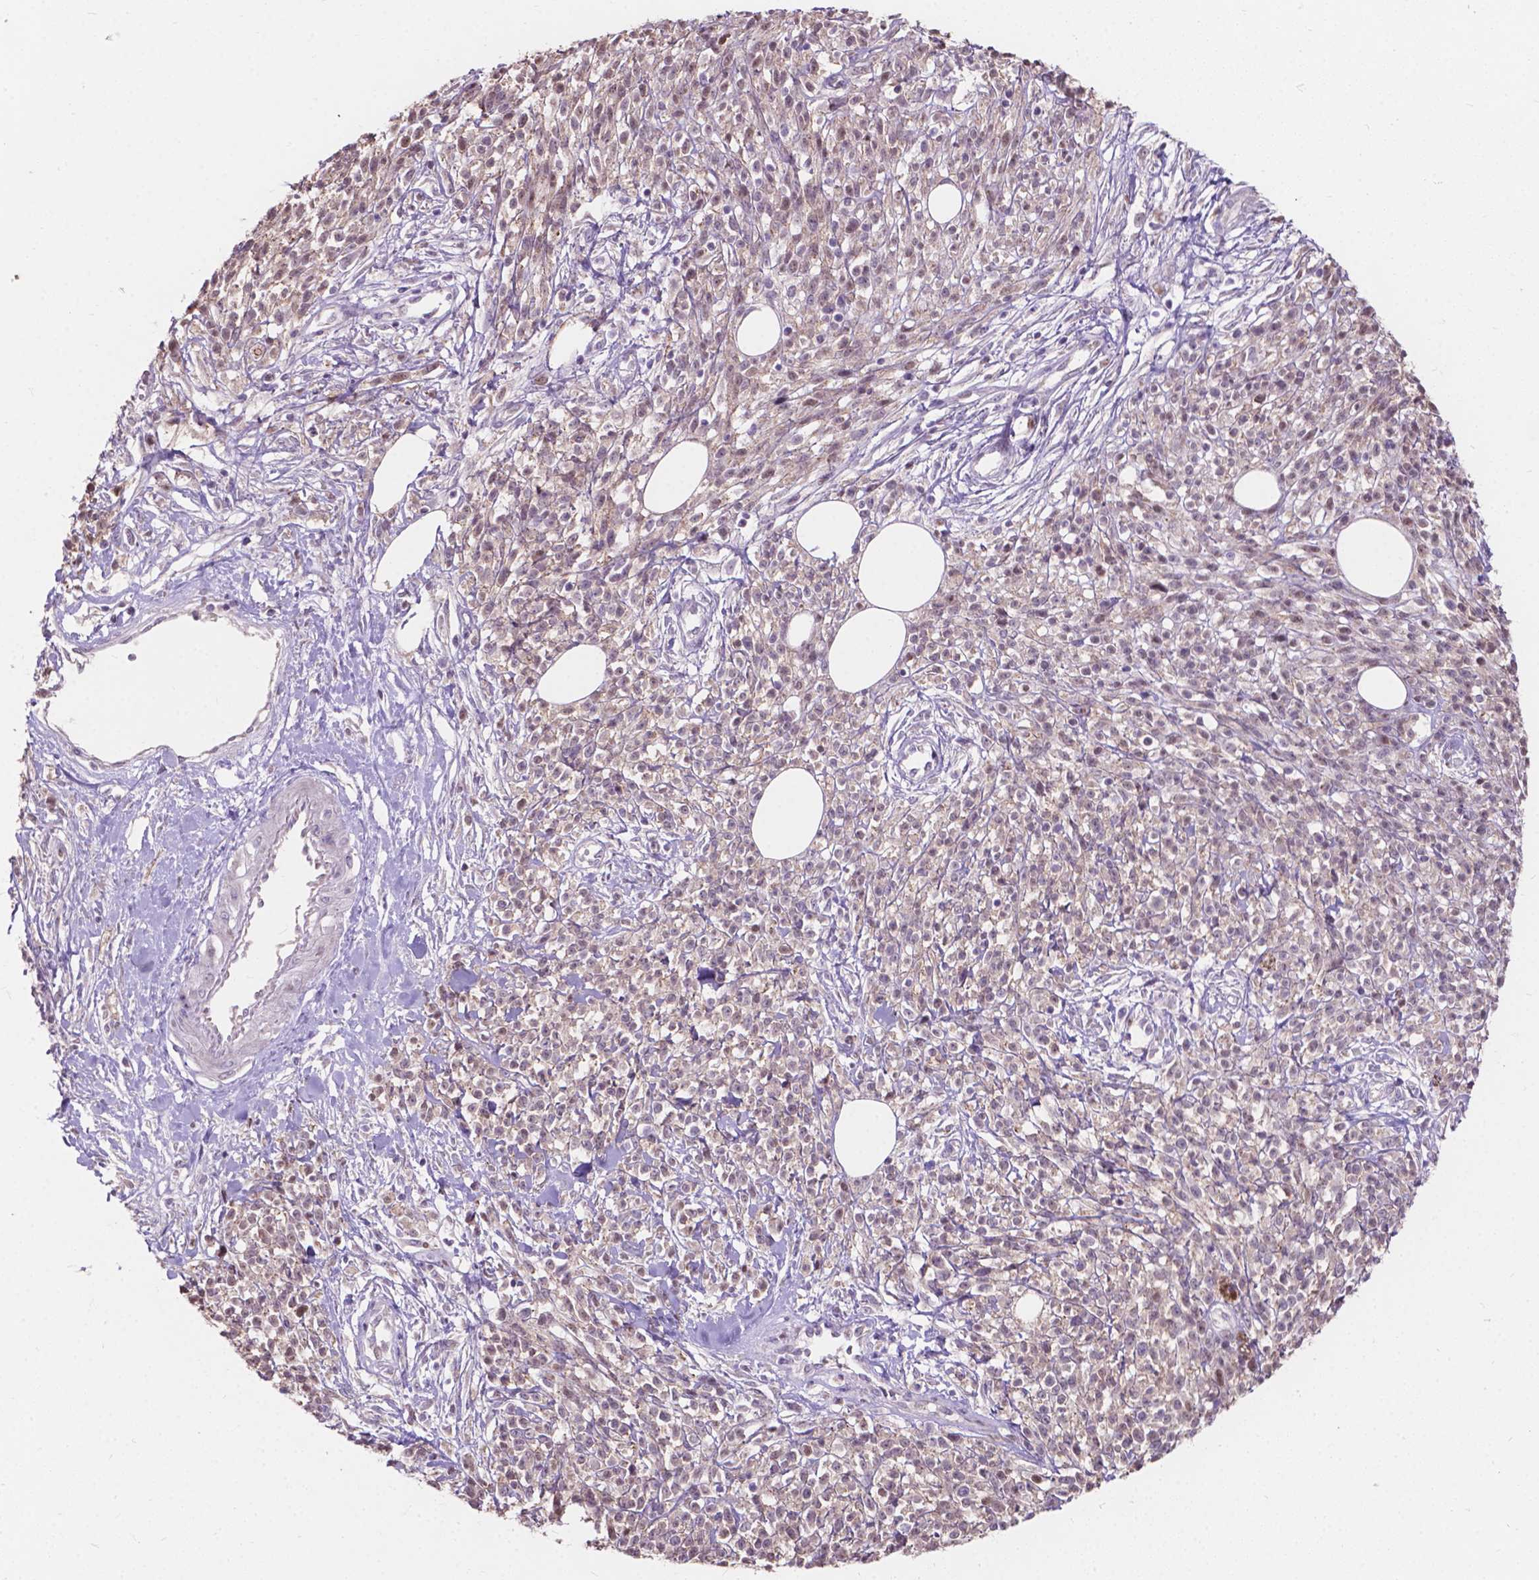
{"staining": {"intensity": "weak", "quantity": ">75%", "location": "cytoplasmic/membranous"}, "tissue": "melanoma", "cell_type": "Tumor cells", "image_type": "cancer", "snomed": [{"axis": "morphology", "description": "Malignant melanoma, NOS"}, {"axis": "topography", "description": "Skin"}, {"axis": "topography", "description": "Skin of trunk"}], "caption": "Brown immunohistochemical staining in melanoma displays weak cytoplasmic/membranous staining in about >75% of tumor cells. The protein of interest is stained brown, and the nuclei are stained in blue (DAB (3,3'-diaminobenzidine) IHC with brightfield microscopy, high magnification).", "gene": "MYH14", "patient": {"sex": "male", "age": 74}}